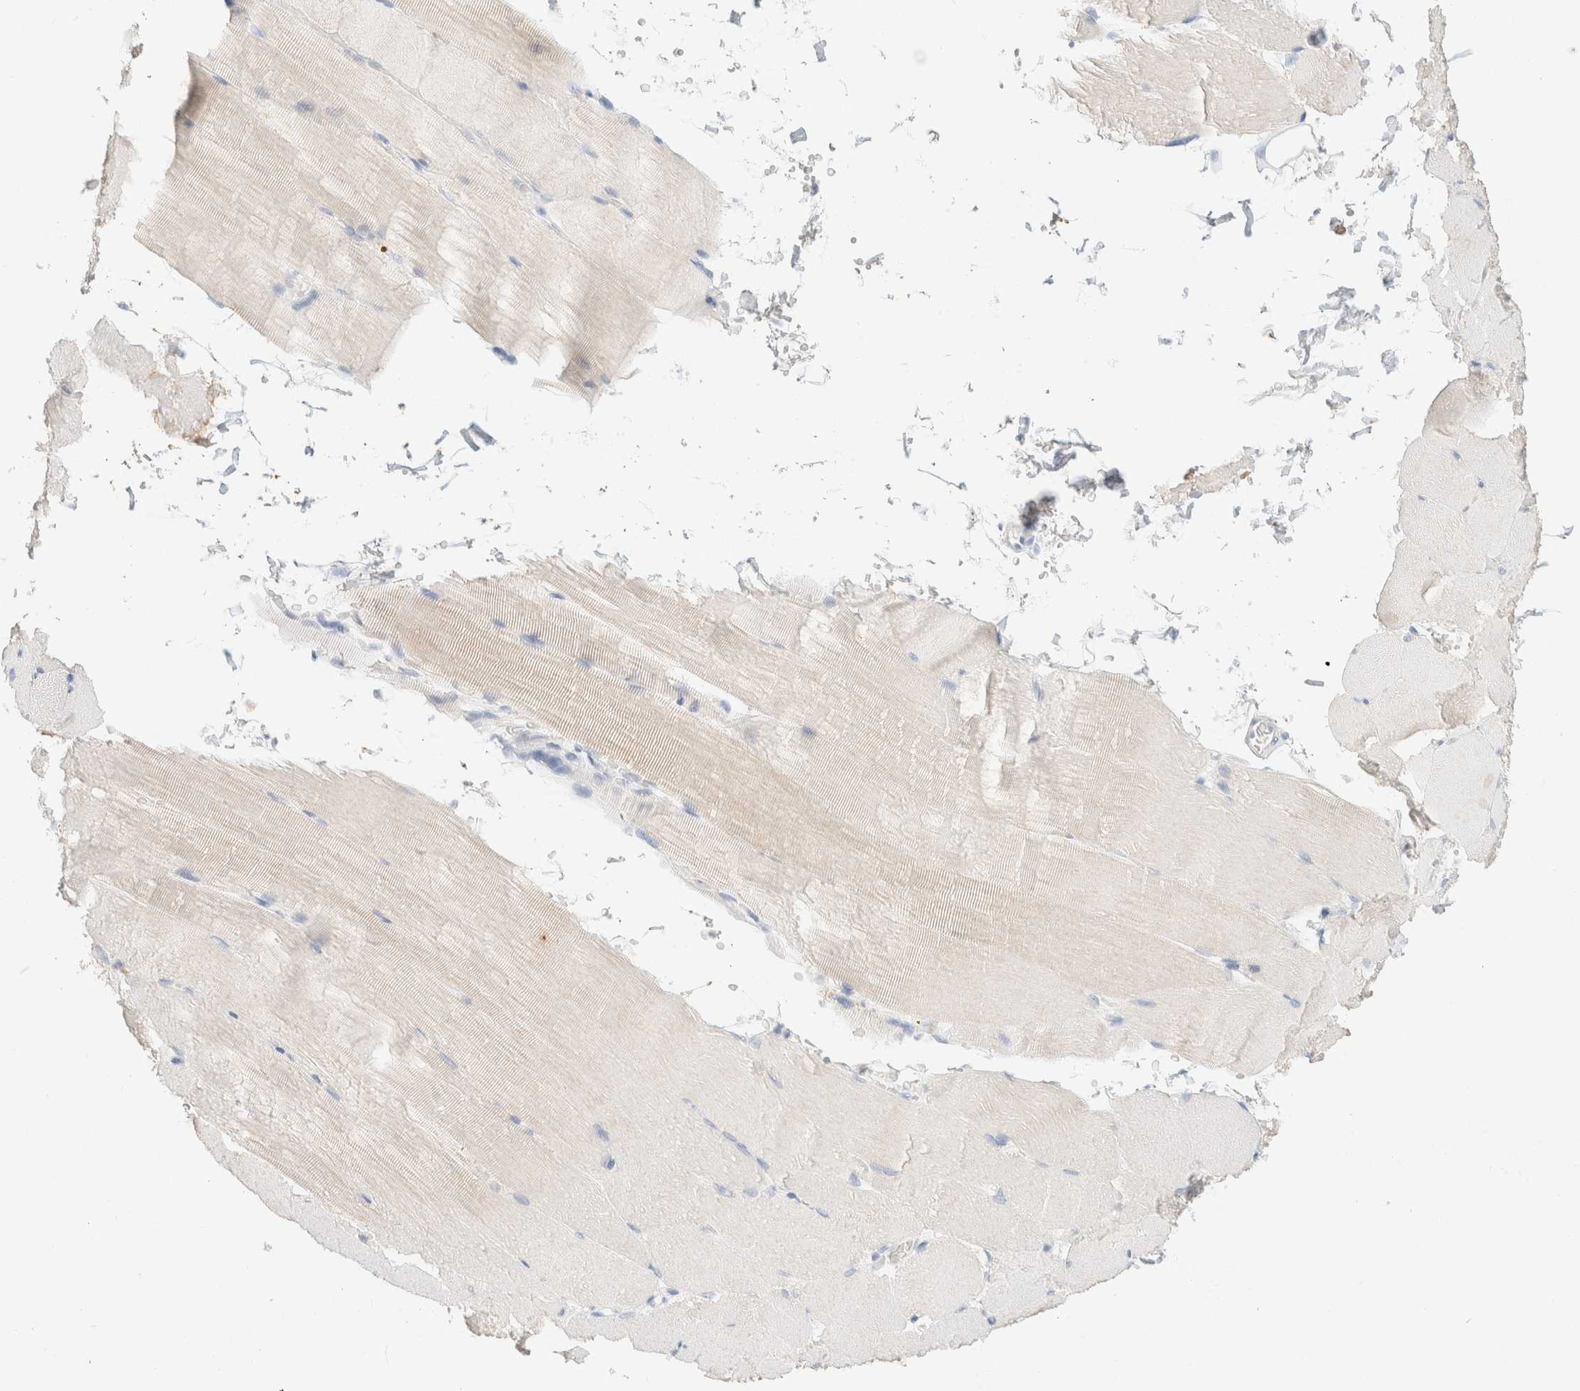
{"staining": {"intensity": "weak", "quantity": "<25%", "location": "cytoplasmic/membranous"}, "tissue": "skeletal muscle", "cell_type": "Myocytes", "image_type": "normal", "snomed": [{"axis": "morphology", "description": "Normal tissue, NOS"}, {"axis": "topography", "description": "Skeletal muscle"}, {"axis": "topography", "description": "Parathyroid gland"}], "caption": "Micrograph shows no protein expression in myocytes of unremarkable skeletal muscle. (DAB (3,3'-diaminobenzidine) IHC, high magnification).", "gene": "CA12", "patient": {"sex": "female", "age": 37}}